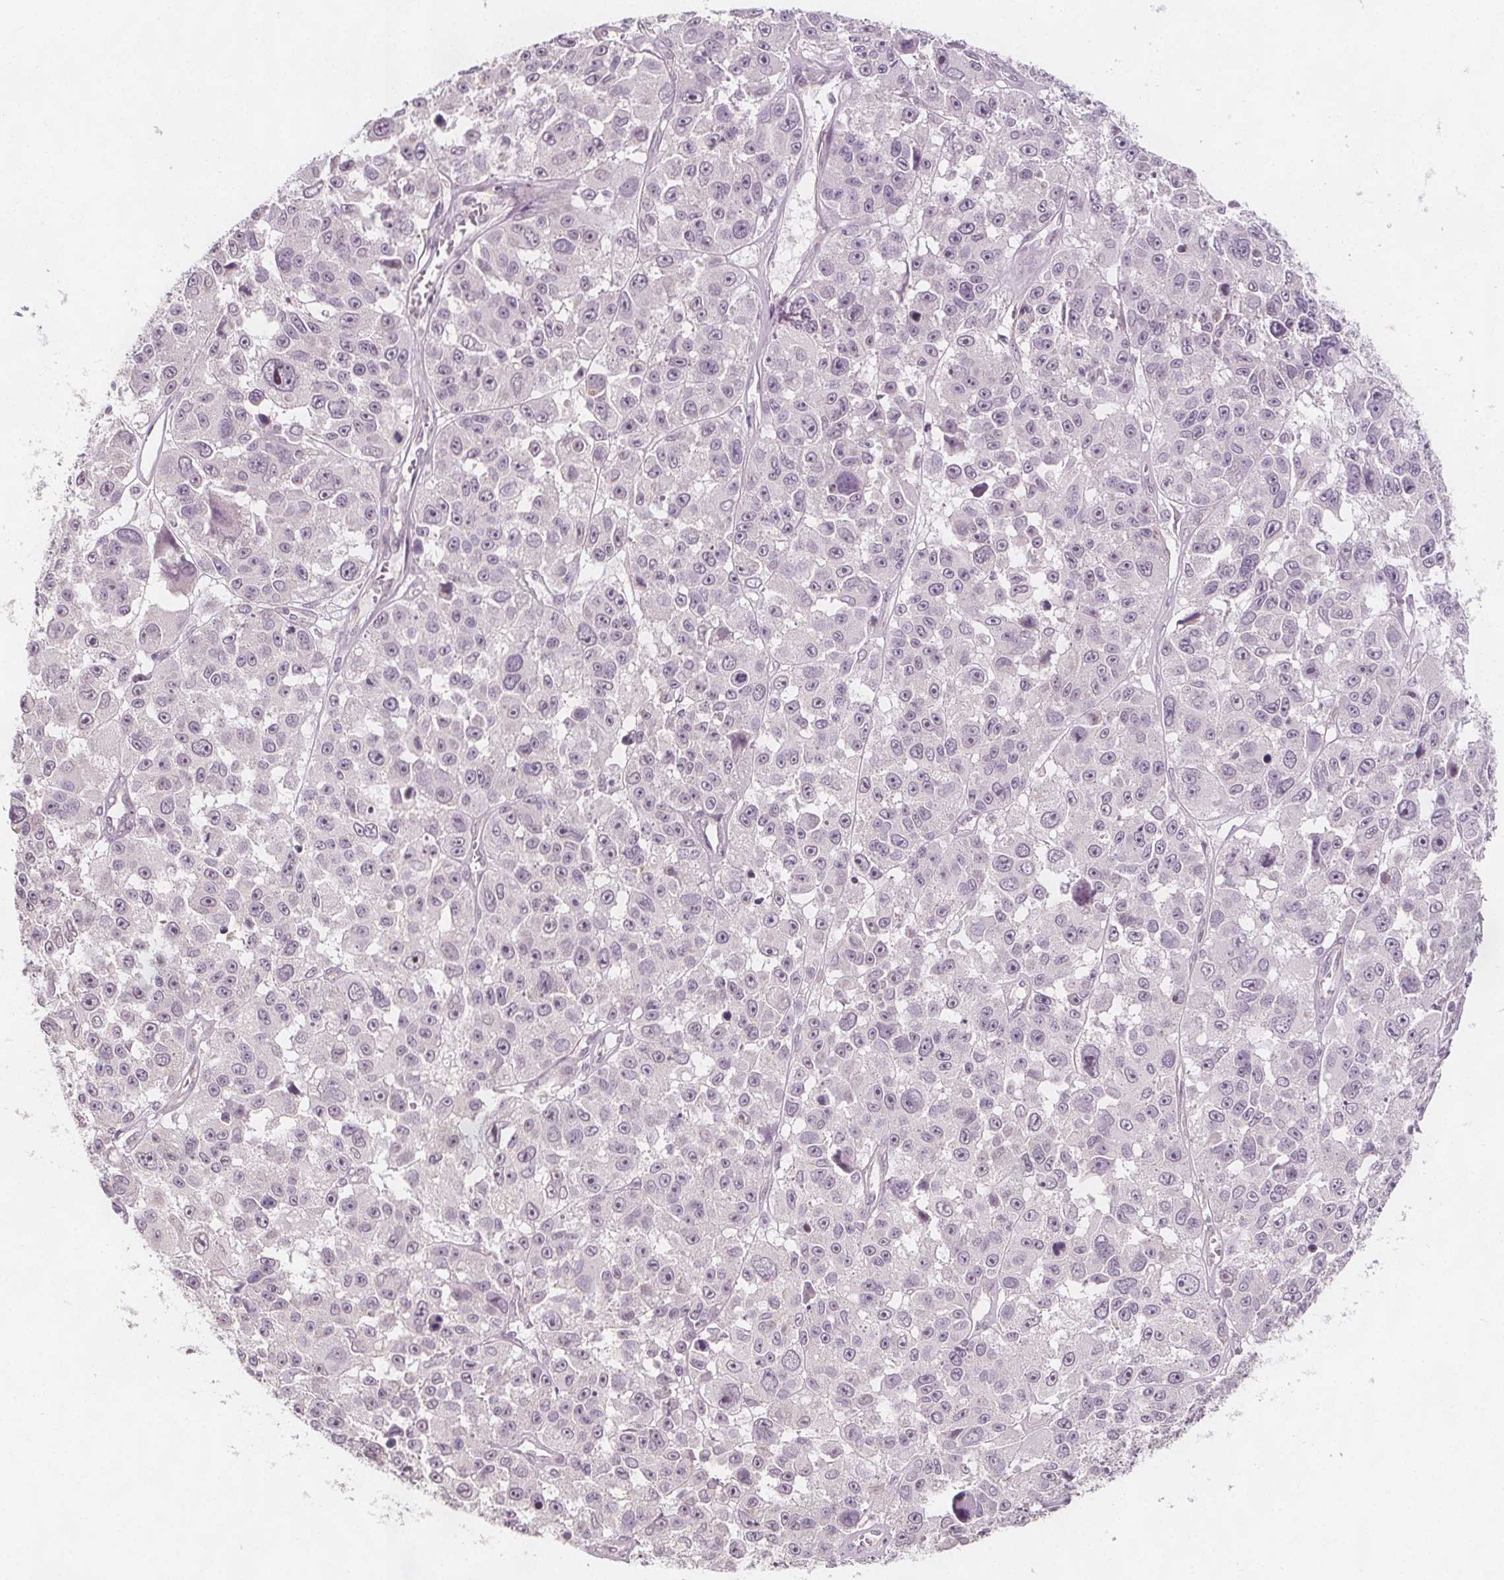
{"staining": {"intensity": "negative", "quantity": "none", "location": "none"}, "tissue": "melanoma", "cell_type": "Tumor cells", "image_type": "cancer", "snomed": [{"axis": "morphology", "description": "Malignant melanoma, NOS"}, {"axis": "topography", "description": "Skin"}], "caption": "A high-resolution photomicrograph shows IHC staining of malignant melanoma, which displays no significant positivity in tumor cells.", "gene": "C1orf167", "patient": {"sex": "female", "age": 66}}